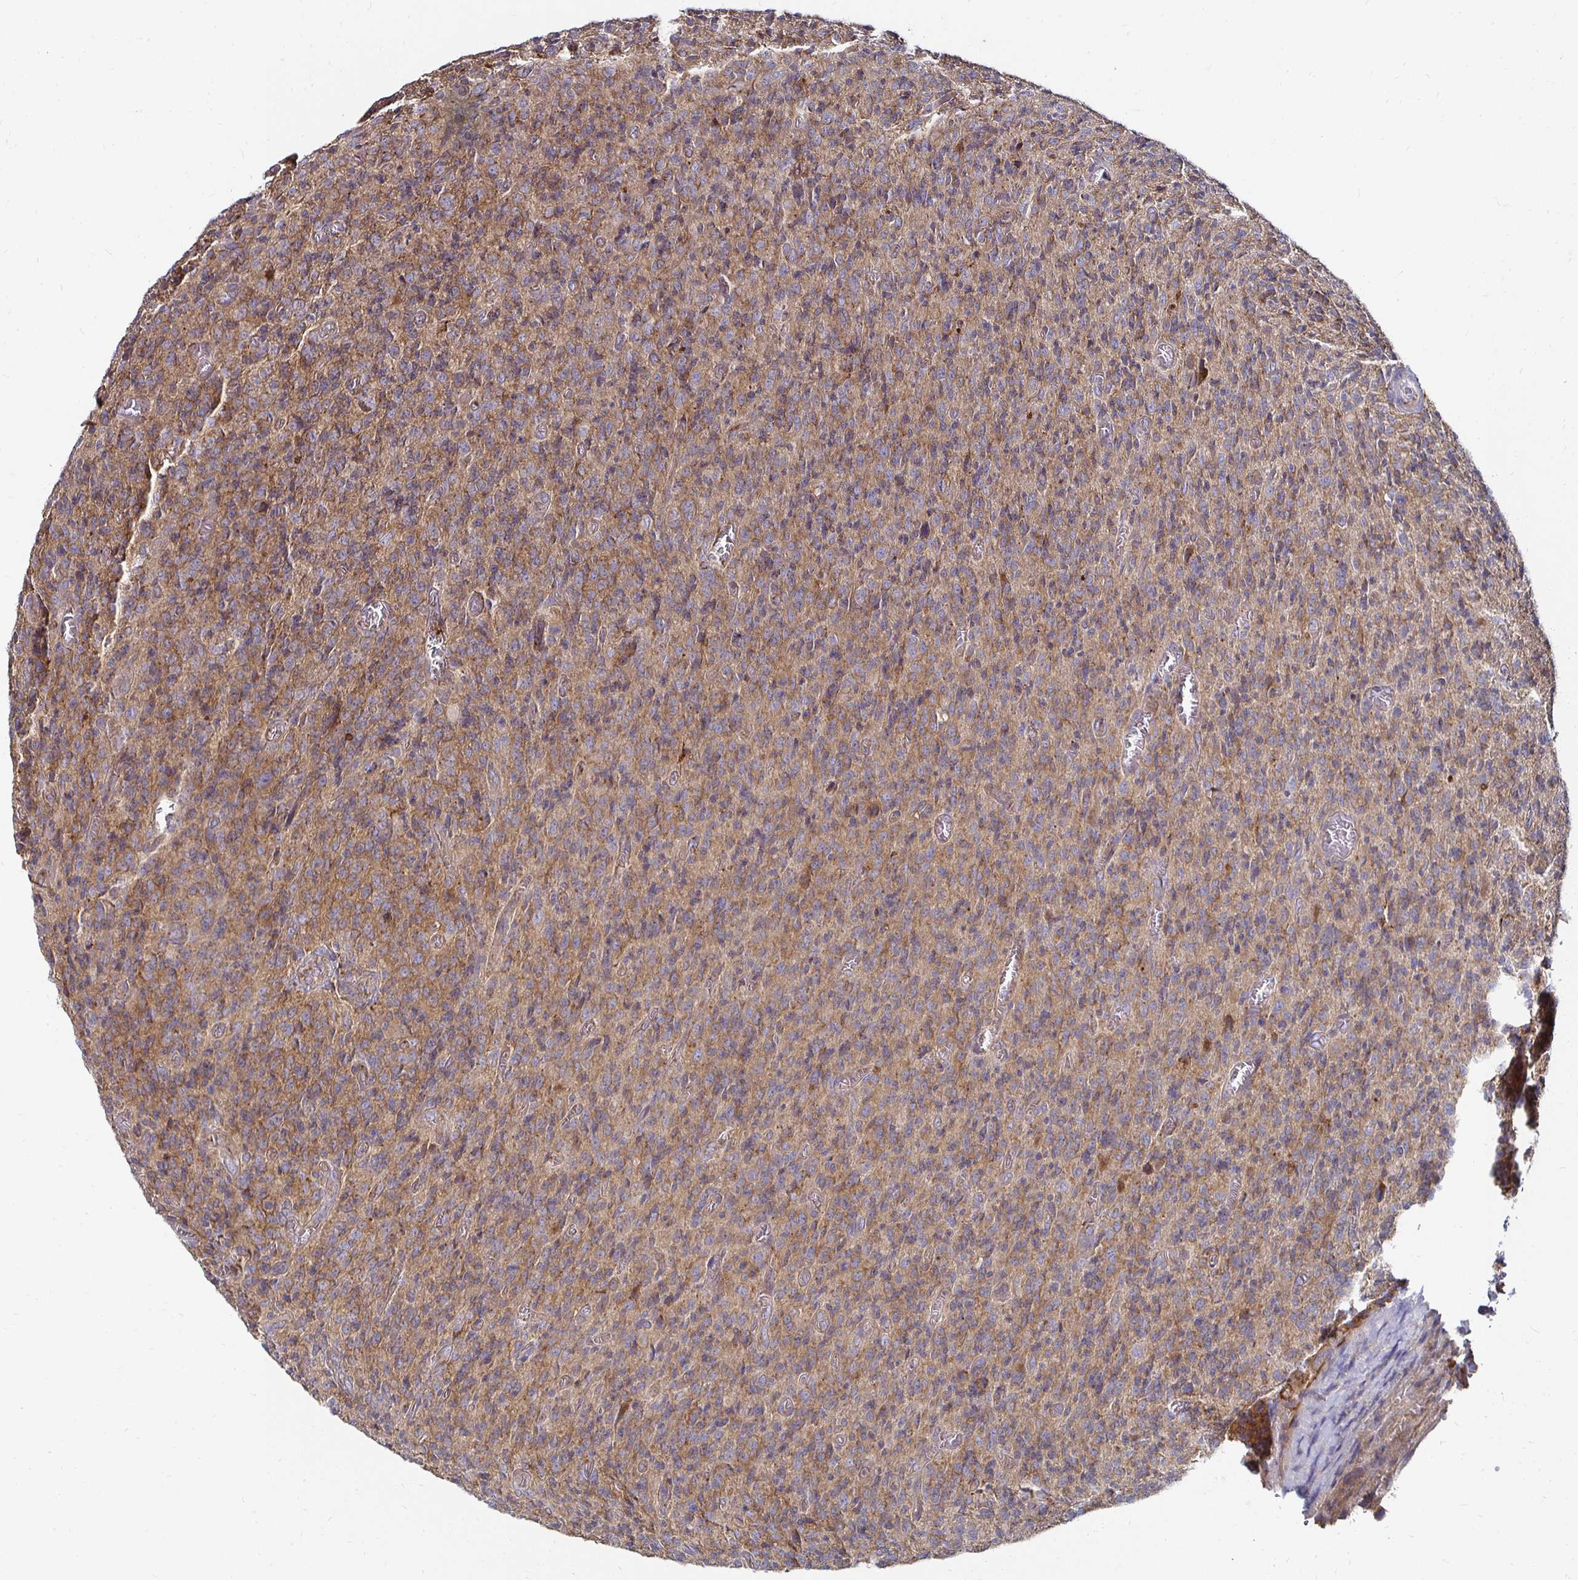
{"staining": {"intensity": "weak", "quantity": ">75%", "location": "cytoplasmic/membranous"}, "tissue": "glioma", "cell_type": "Tumor cells", "image_type": "cancer", "snomed": [{"axis": "morphology", "description": "Glioma, malignant, High grade"}, {"axis": "topography", "description": "Brain"}], "caption": "This photomicrograph displays immunohistochemistry (IHC) staining of human malignant high-grade glioma, with low weak cytoplasmic/membranous staining in approximately >75% of tumor cells.", "gene": "NCSTN", "patient": {"sex": "male", "age": 76}}